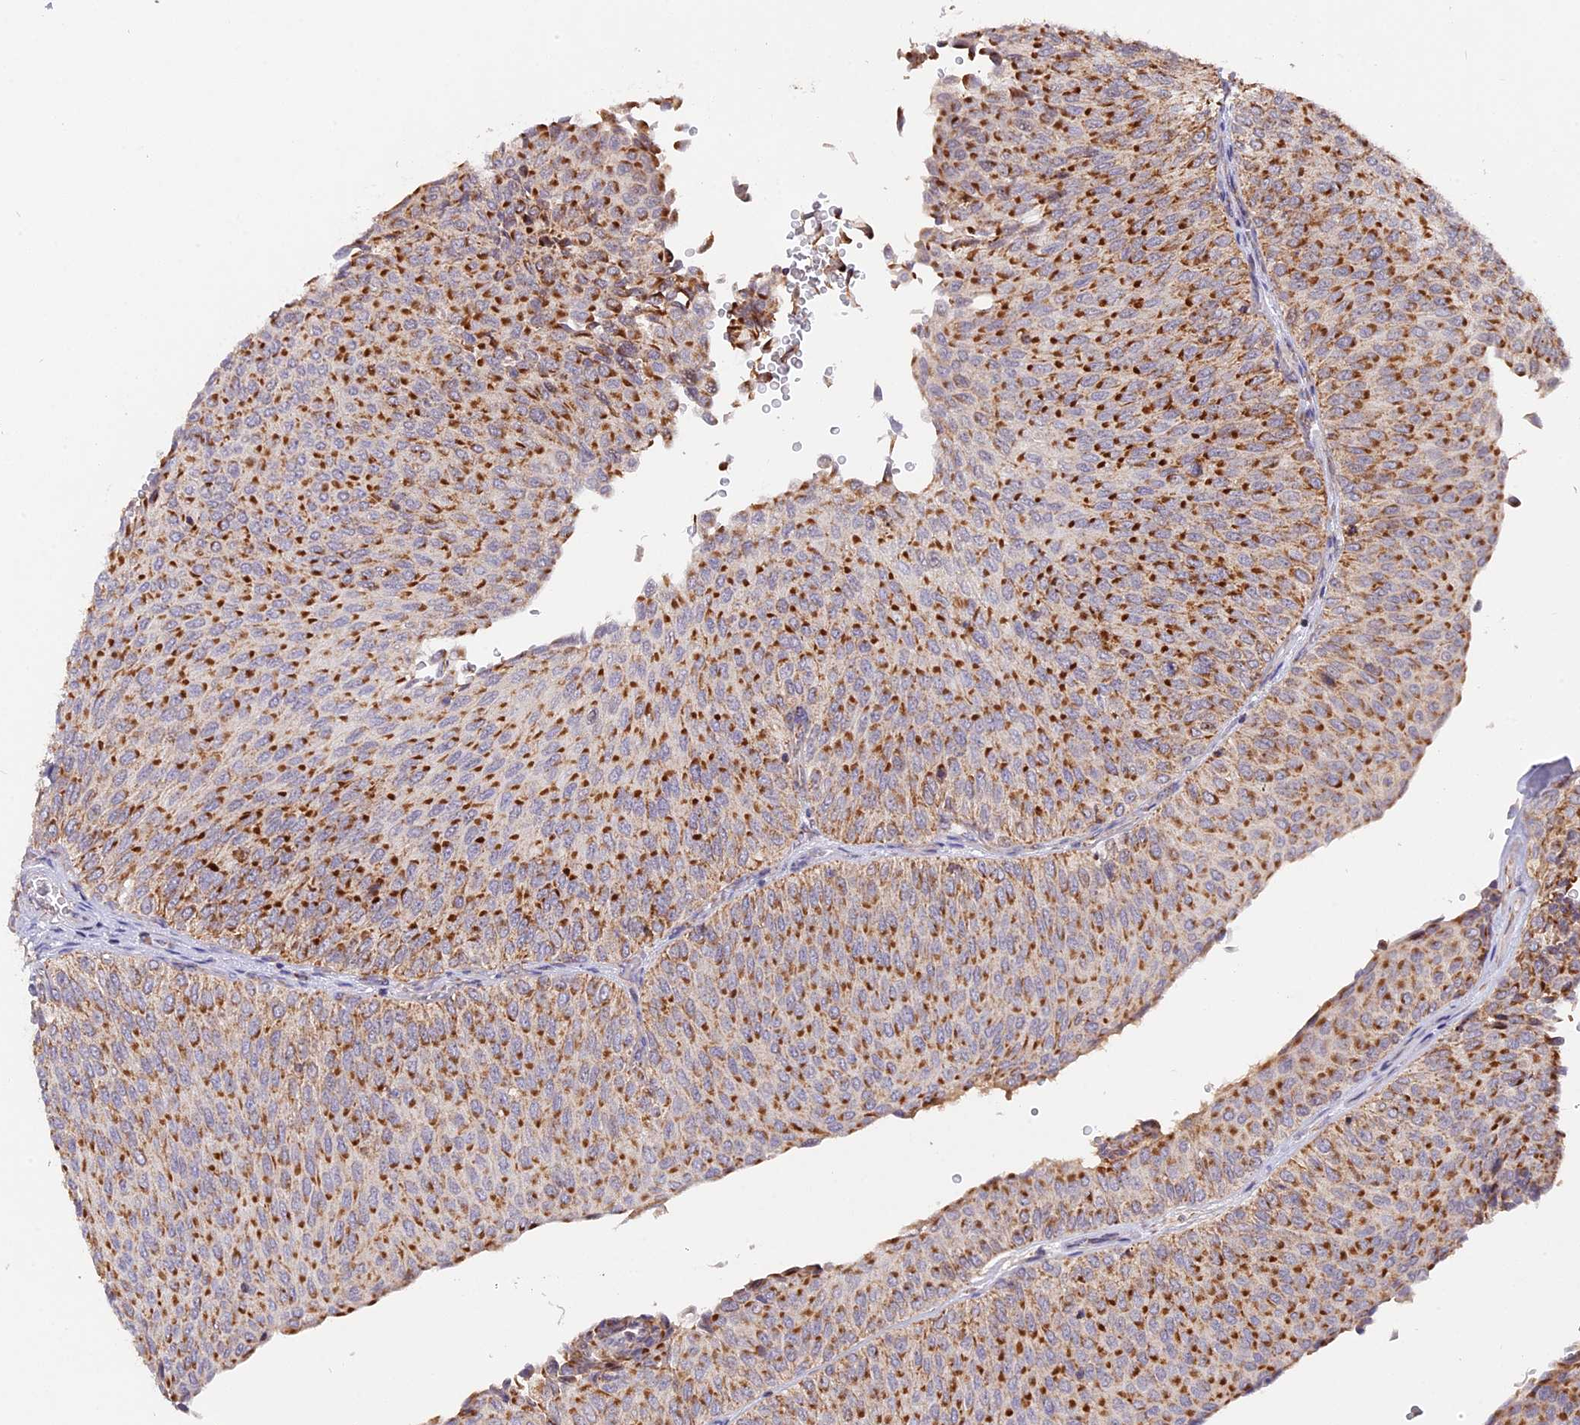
{"staining": {"intensity": "moderate", "quantity": ">75%", "location": "cytoplasmic/membranous"}, "tissue": "urothelial cancer", "cell_type": "Tumor cells", "image_type": "cancer", "snomed": [{"axis": "morphology", "description": "Urothelial carcinoma, Low grade"}, {"axis": "topography", "description": "Urinary bladder"}], "caption": "Low-grade urothelial carcinoma stained for a protein shows moderate cytoplasmic/membranous positivity in tumor cells.", "gene": "MPV17L", "patient": {"sex": "male", "age": 78}}